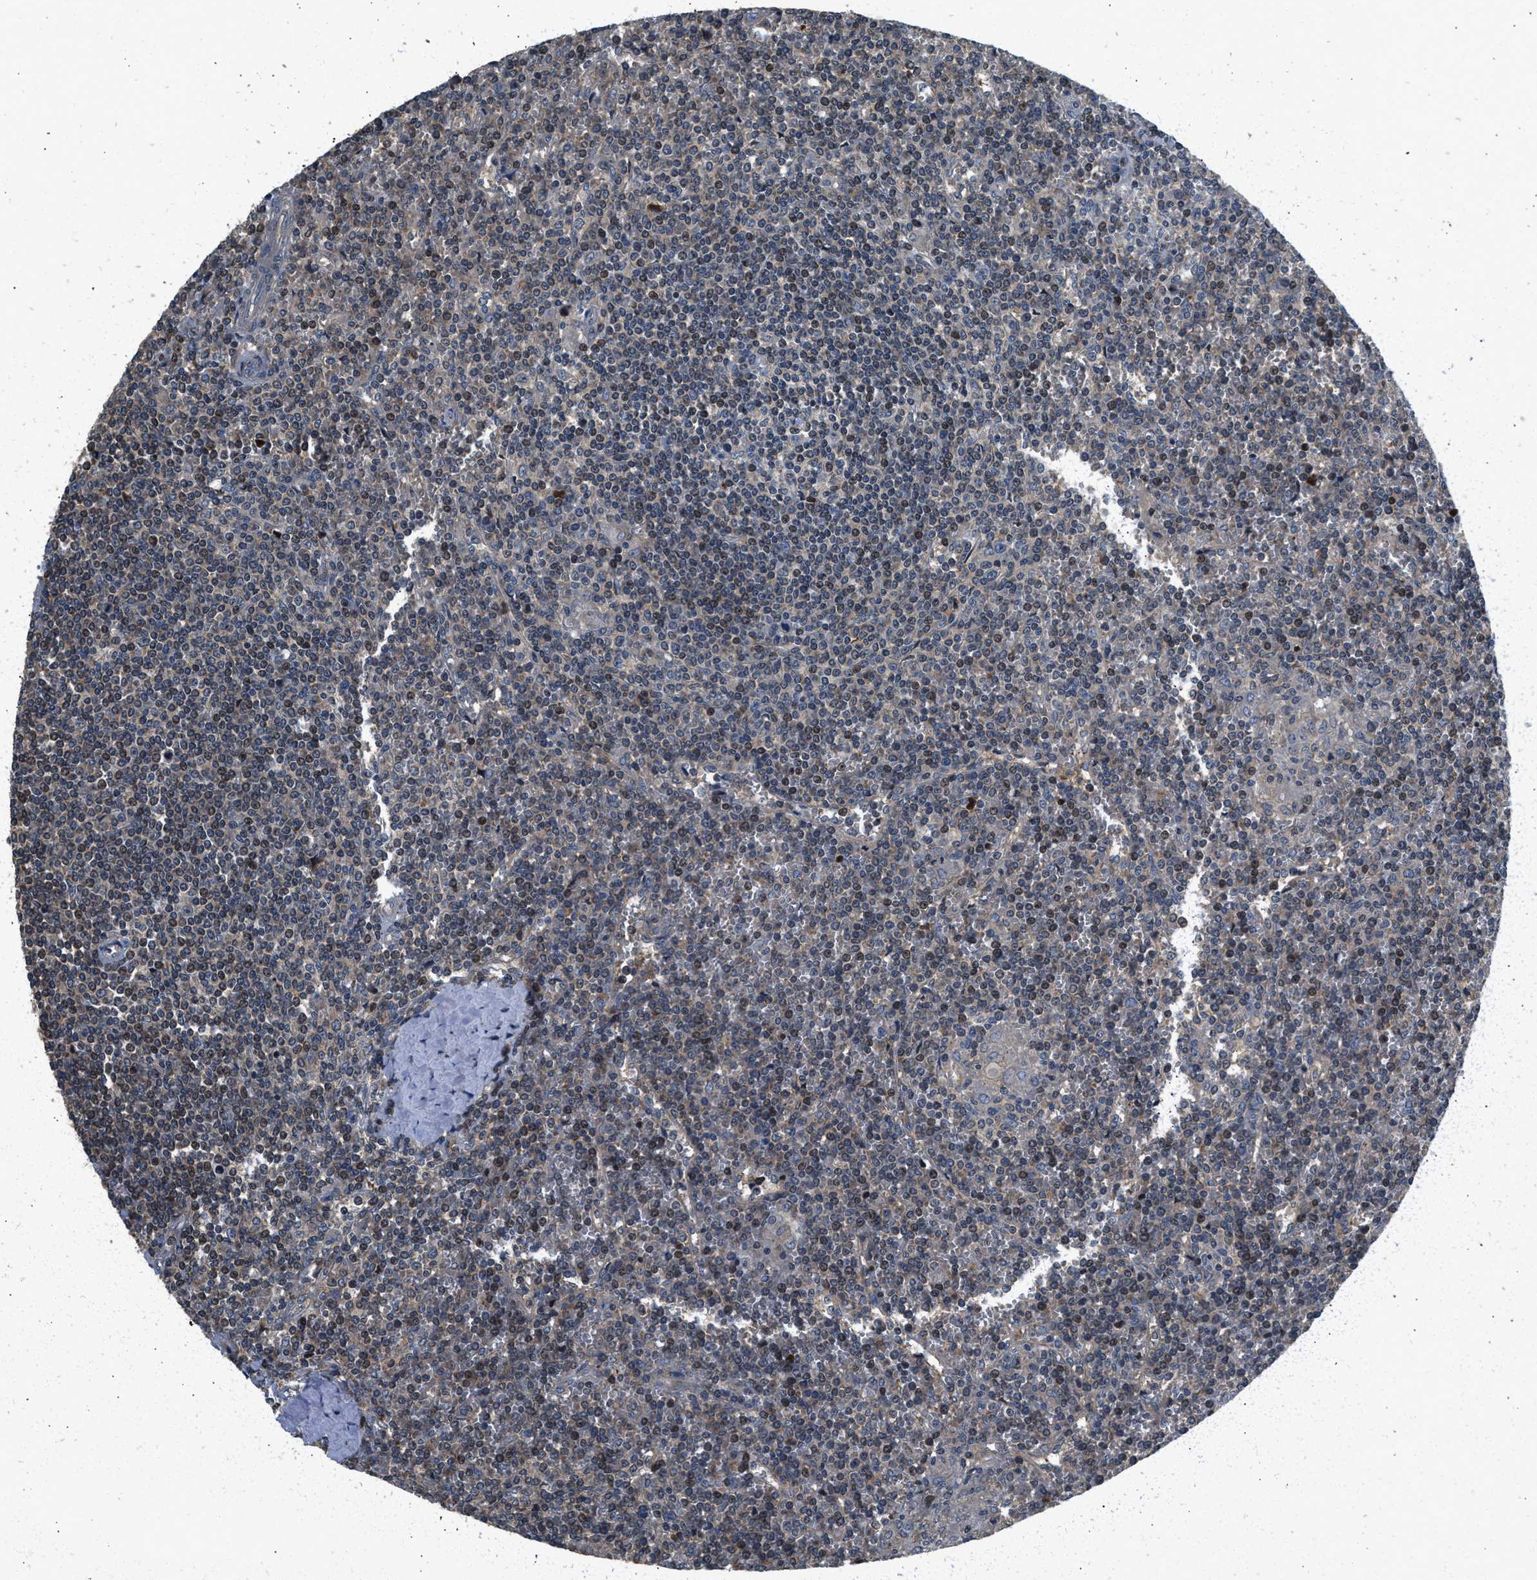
{"staining": {"intensity": "weak", "quantity": "25%-75%", "location": "cytoplasmic/membranous"}, "tissue": "lymphoma", "cell_type": "Tumor cells", "image_type": "cancer", "snomed": [{"axis": "morphology", "description": "Malignant lymphoma, non-Hodgkin's type, Low grade"}, {"axis": "topography", "description": "Spleen"}], "caption": "Immunohistochemical staining of malignant lymphoma, non-Hodgkin's type (low-grade) shows low levels of weak cytoplasmic/membranous expression in about 25%-75% of tumor cells.", "gene": "IL3RA", "patient": {"sex": "female", "age": 19}}